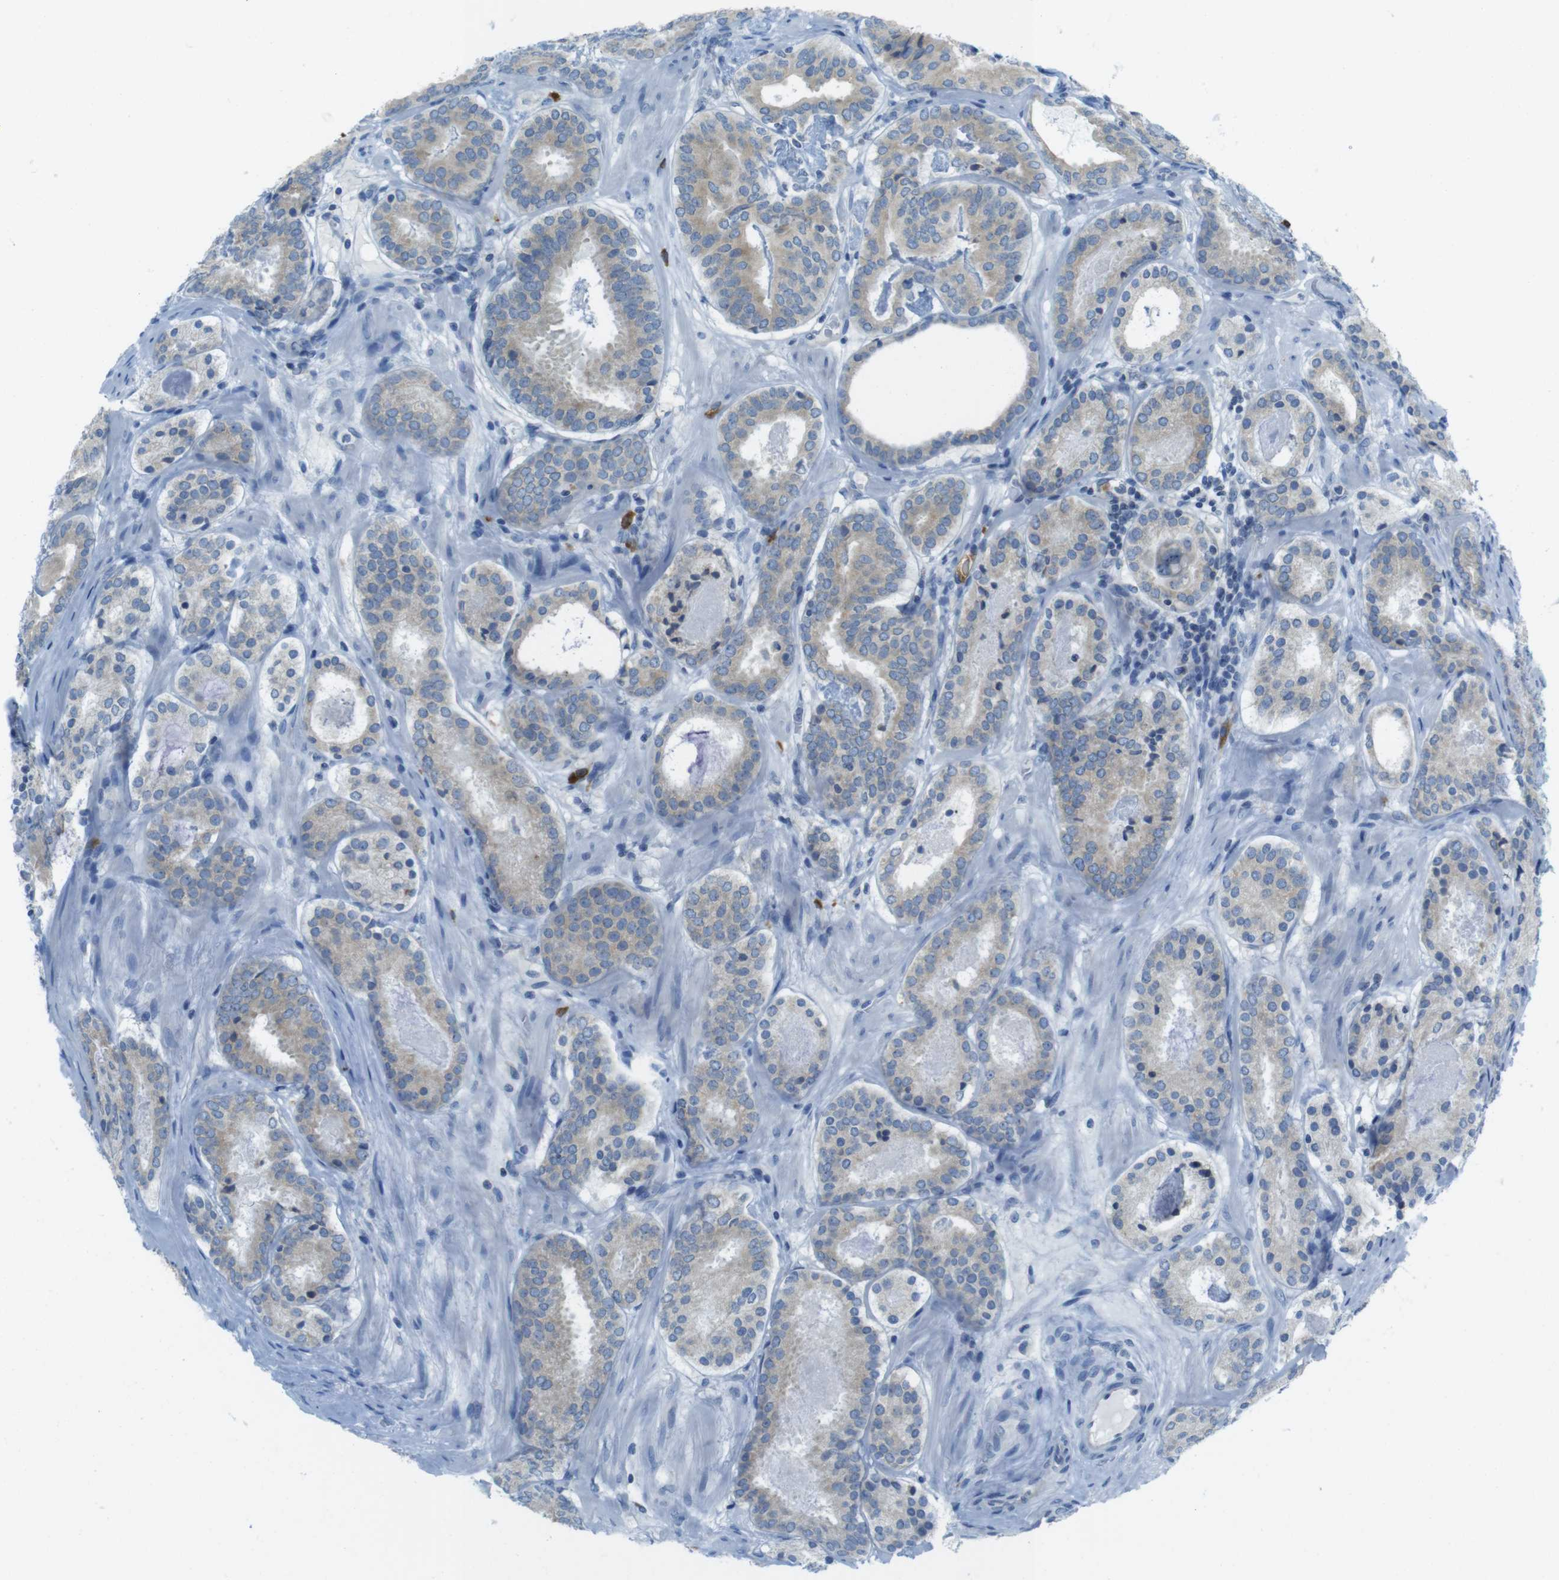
{"staining": {"intensity": "weak", "quantity": ">75%", "location": "cytoplasmic/membranous"}, "tissue": "prostate cancer", "cell_type": "Tumor cells", "image_type": "cancer", "snomed": [{"axis": "morphology", "description": "Adenocarcinoma, Low grade"}, {"axis": "topography", "description": "Prostate"}], "caption": "A histopathology image showing weak cytoplasmic/membranous staining in approximately >75% of tumor cells in prostate cancer (low-grade adenocarcinoma), as visualized by brown immunohistochemical staining.", "gene": "CLPTM1L", "patient": {"sex": "male", "age": 69}}